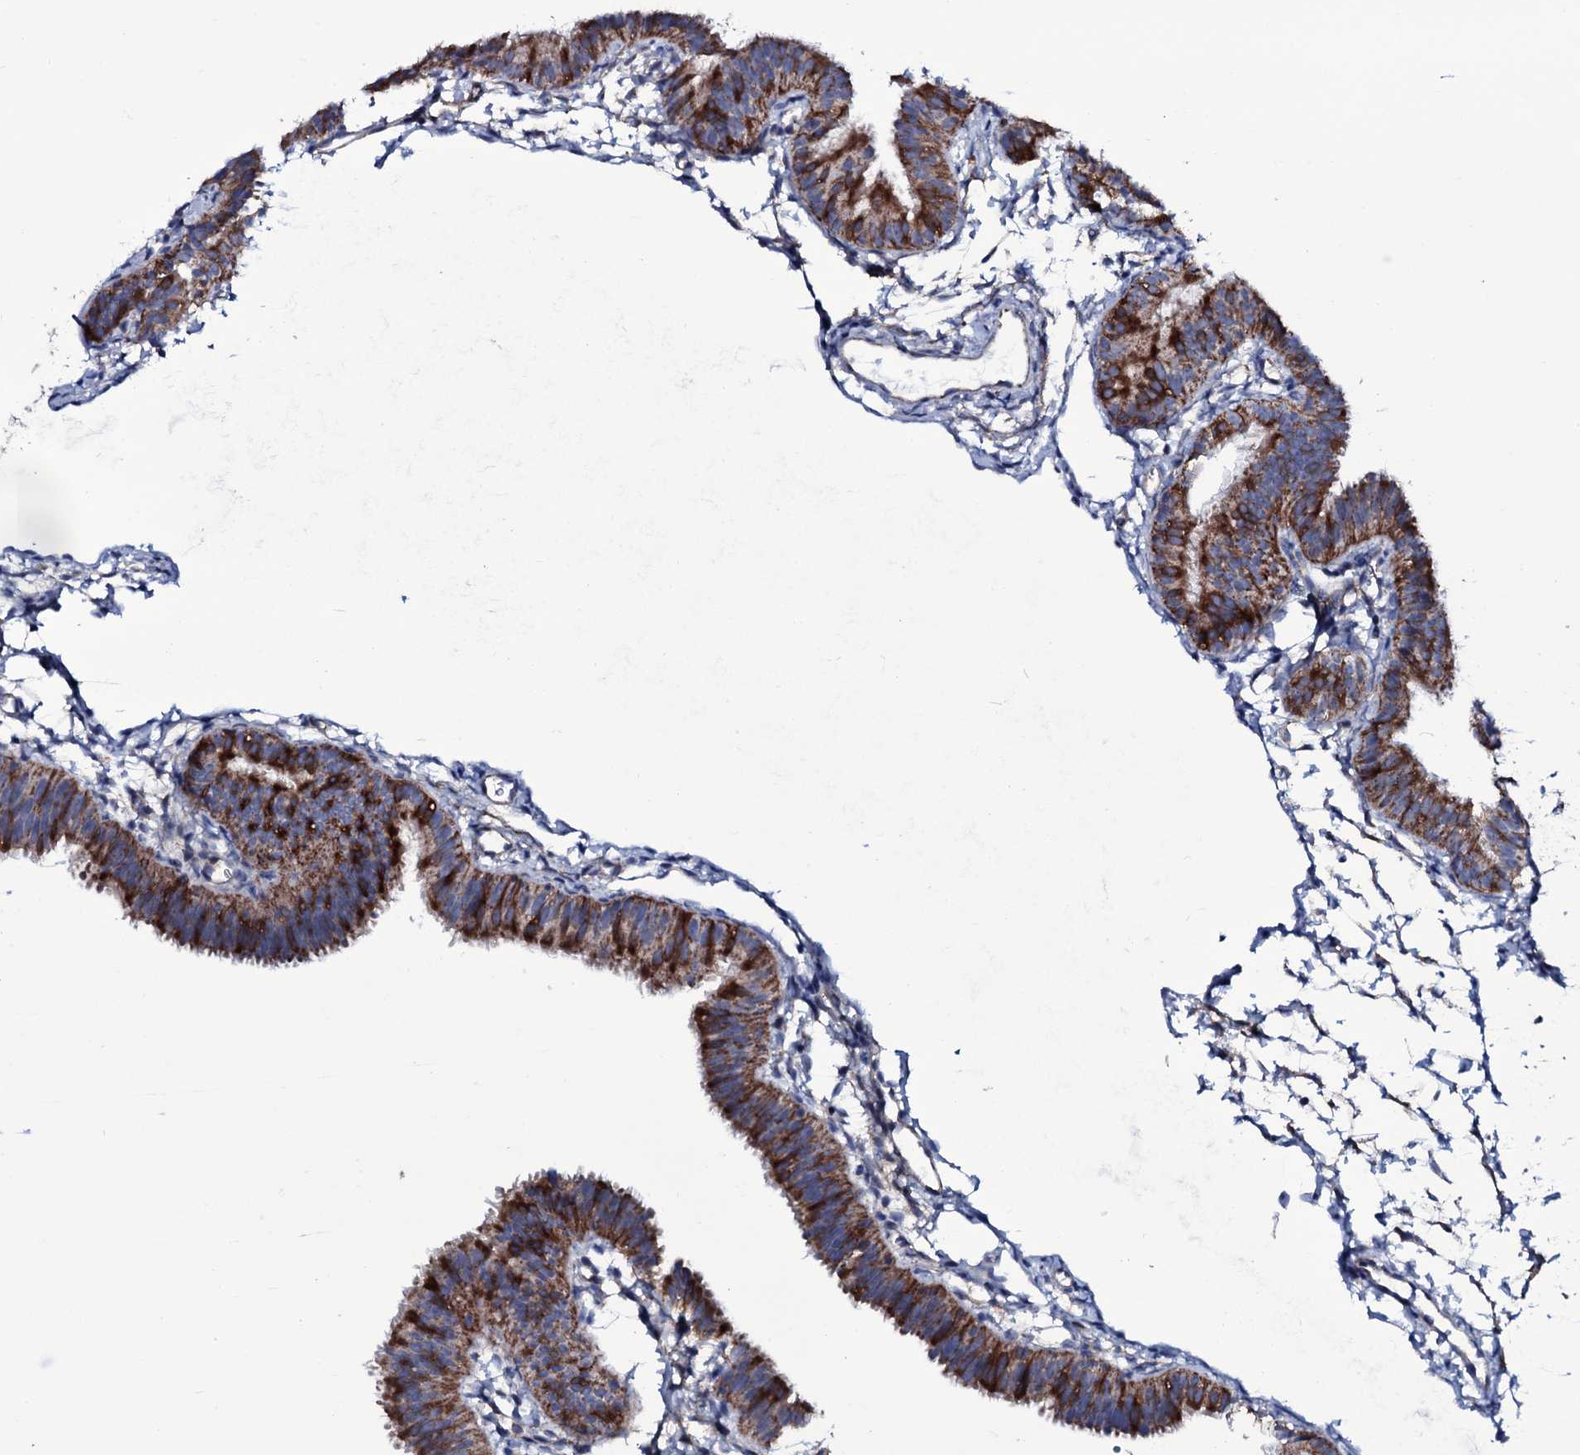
{"staining": {"intensity": "strong", "quantity": "25%-75%", "location": "cytoplasmic/membranous"}, "tissue": "fallopian tube", "cell_type": "Glandular cells", "image_type": "normal", "snomed": [{"axis": "morphology", "description": "Normal tissue, NOS"}, {"axis": "topography", "description": "Fallopian tube"}], "caption": "Protein staining displays strong cytoplasmic/membranous positivity in about 25%-75% of glandular cells in normal fallopian tube. (DAB (3,3'-diaminobenzidine) IHC, brown staining for protein, blue staining for nuclei).", "gene": "WIPF3", "patient": {"sex": "female", "age": 35}}